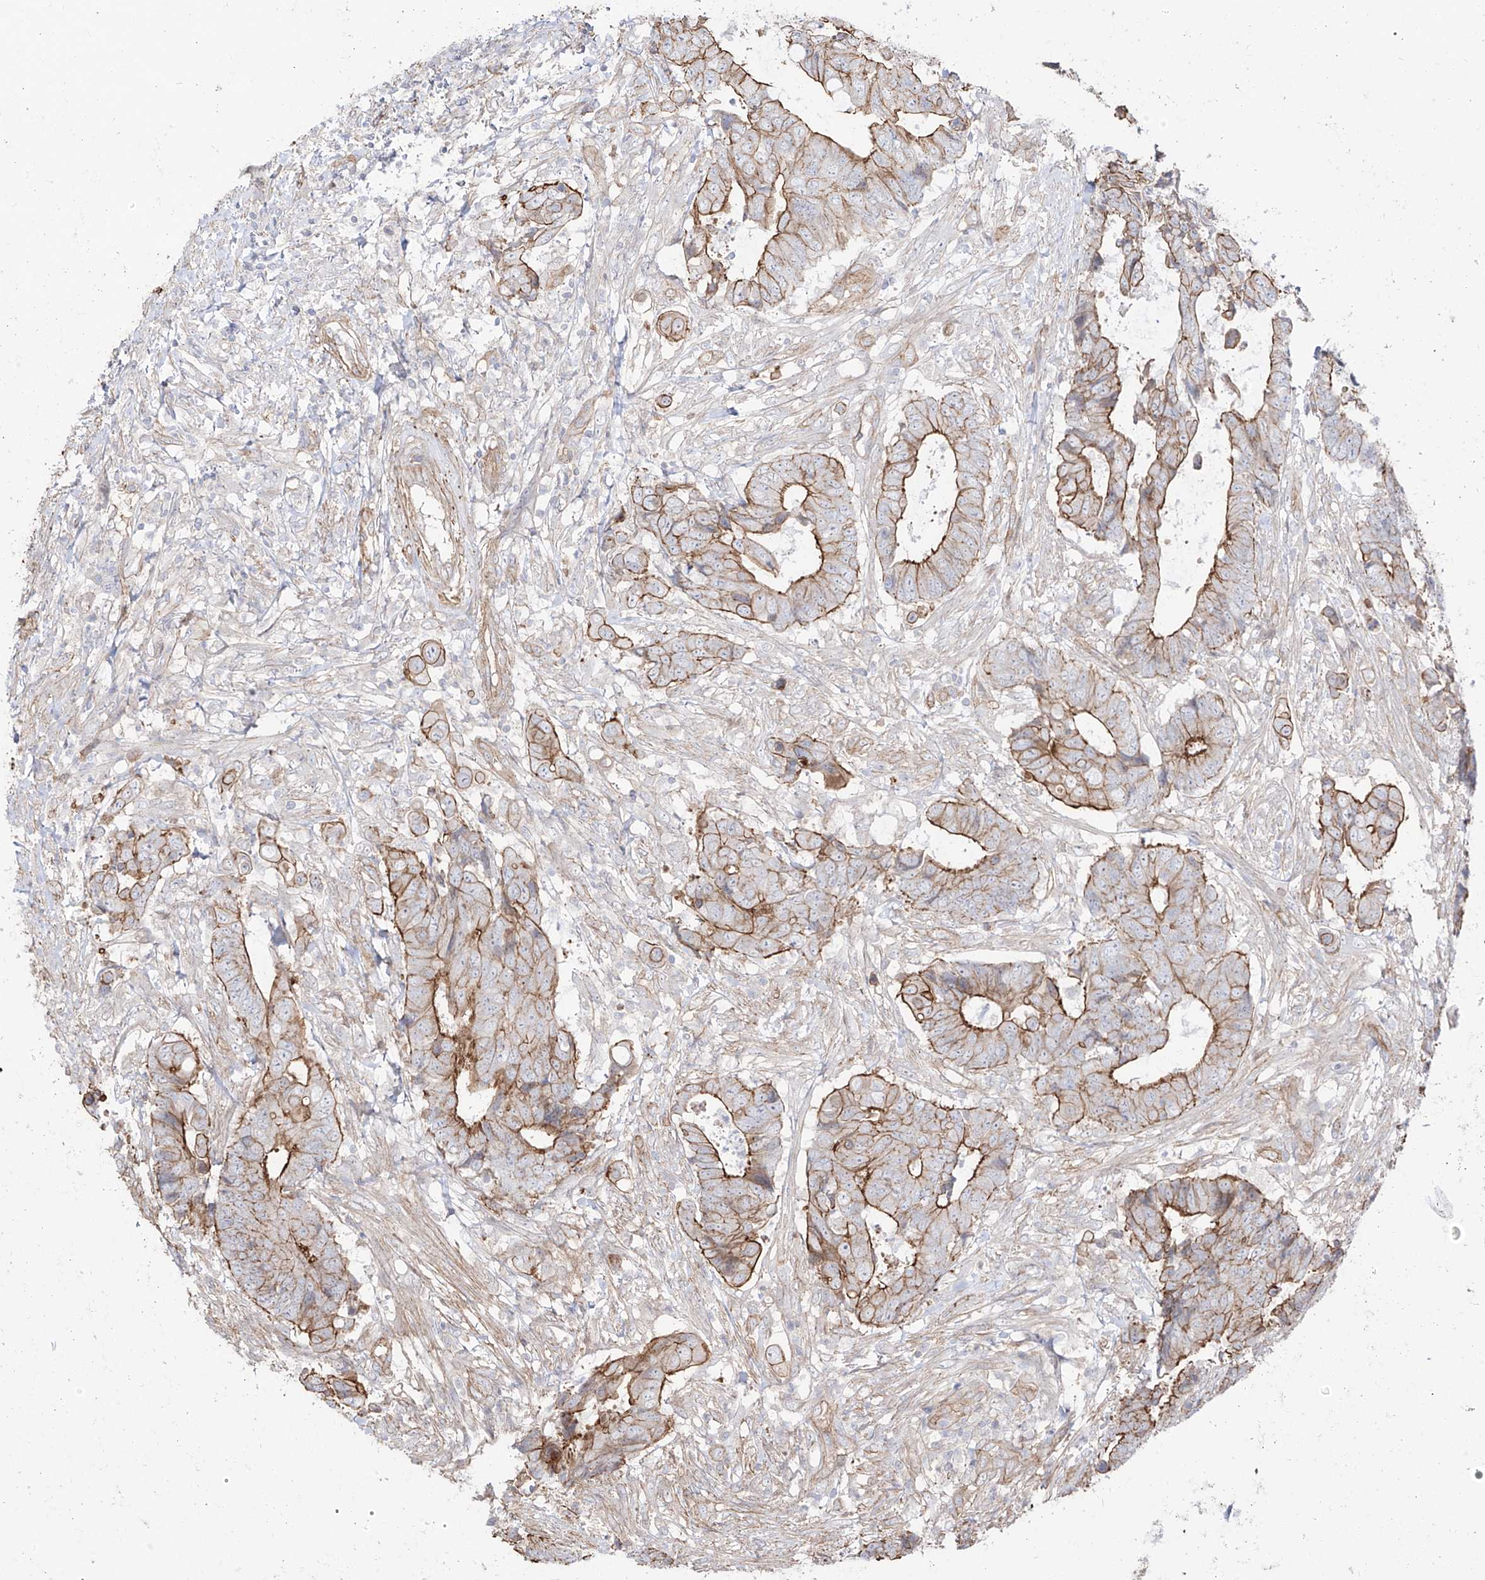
{"staining": {"intensity": "strong", "quantity": "<25%", "location": "cytoplasmic/membranous"}, "tissue": "colorectal cancer", "cell_type": "Tumor cells", "image_type": "cancer", "snomed": [{"axis": "morphology", "description": "Adenocarcinoma, NOS"}, {"axis": "topography", "description": "Rectum"}], "caption": "Immunohistochemistry (DAB (3,3'-diaminobenzidine)) staining of colorectal adenocarcinoma reveals strong cytoplasmic/membranous protein positivity in approximately <25% of tumor cells.", "gene": "ZNF180", "patient": {"sex": "male", "age": 84}}